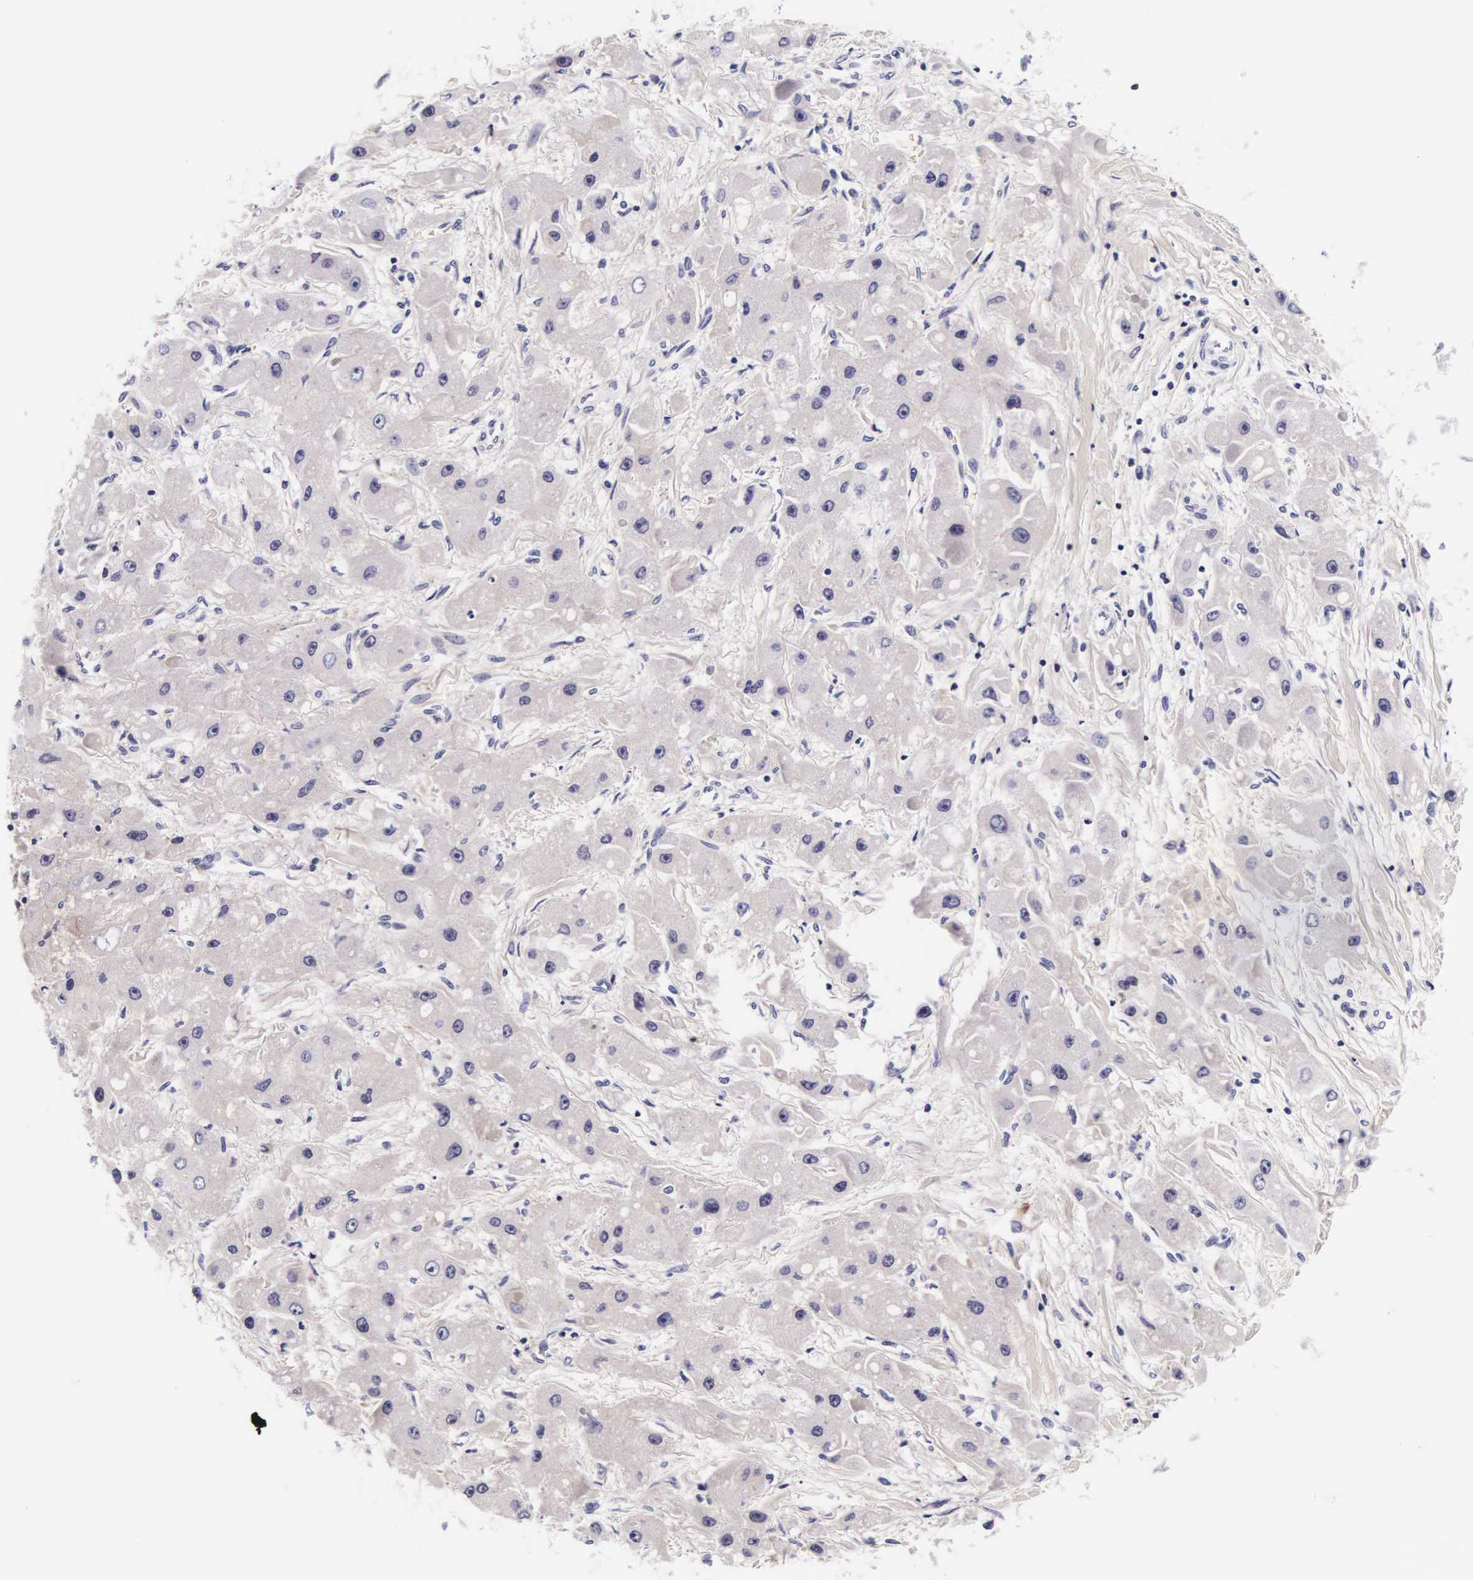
{"staining": {"intensity": "negative", "quantity": "none", "location": "none"}, "tissue": "liver cancer", "cell_type": "Tumor cells", "image_type": "cancer", "snomed": [{"axis": "morphology", "description": "Carcinoma, Hepatocellular, NOS"}, {"axis": "topography", "description": "Liver"}], "caption": "IHC image of neoplastic tissue: human liver cancer stained with DAB demonstrates no significant protein positivity in tumor cells.", "gene": "PHETA2", "patient": {"sex": "male", "age": 24}}